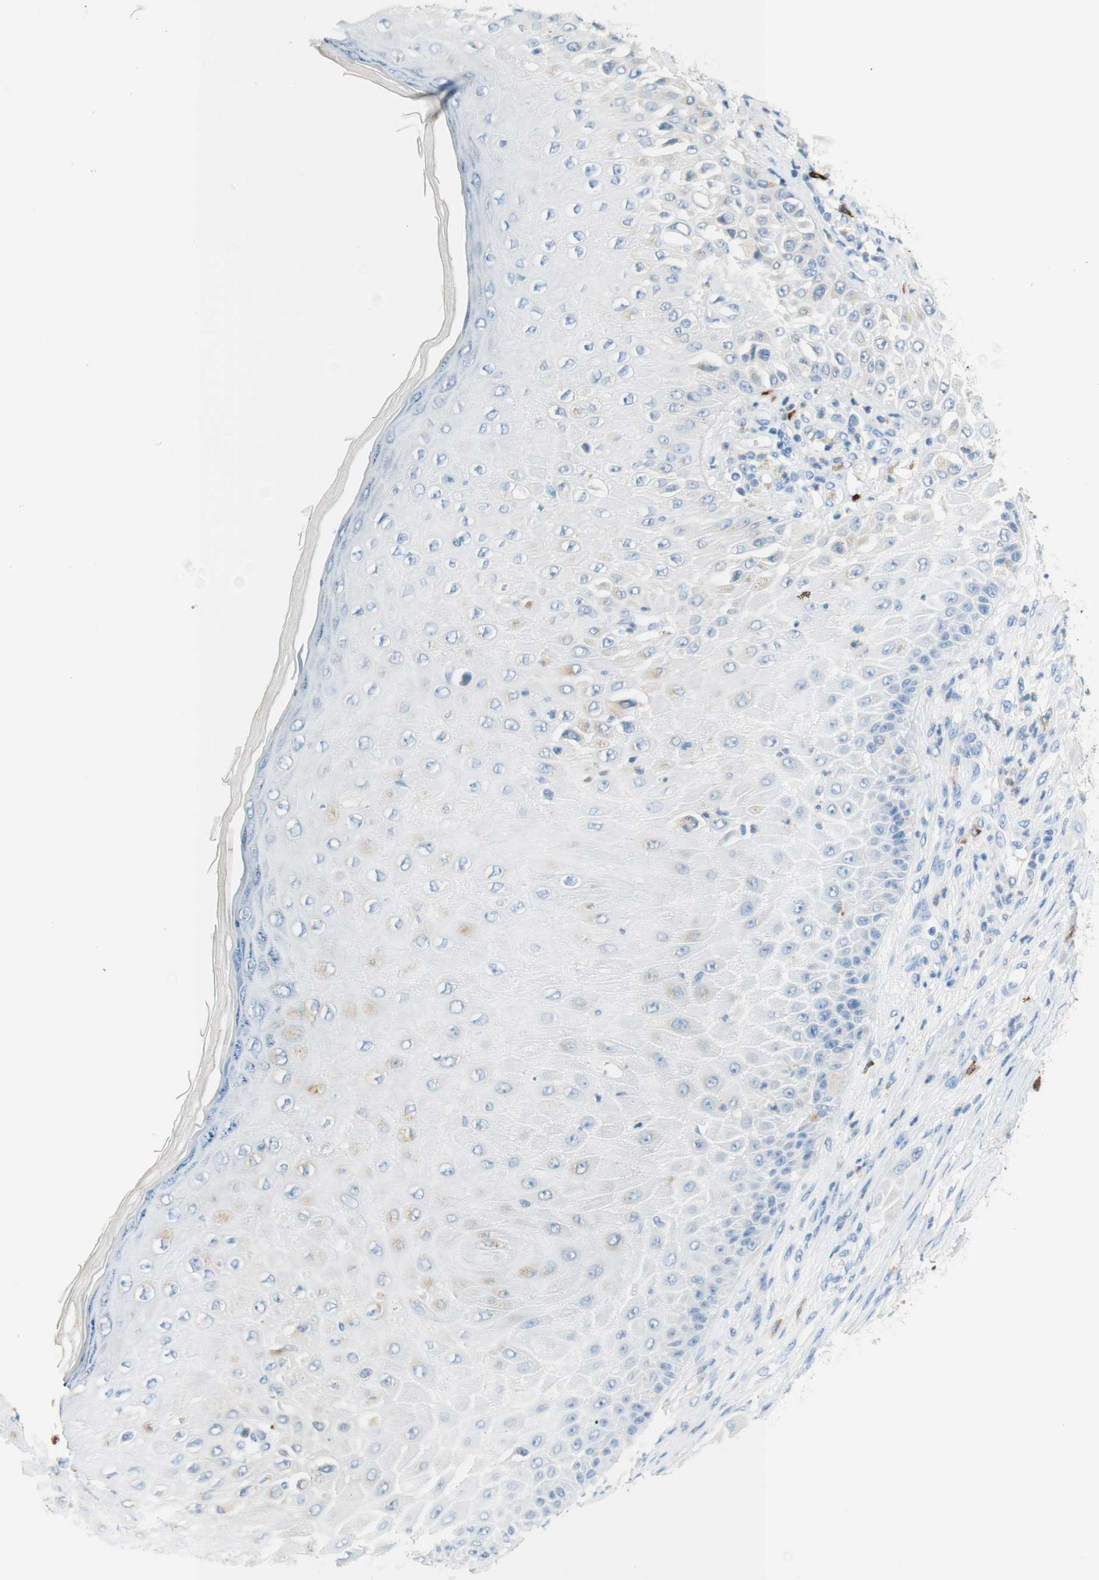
{"staining": {"intensity": "negative", "quantity": "none", "location": "none"}, "tissue": "melanoma", "cell_type": "Tumor cells", "image_type": "cancer", "snomed": [{"axis": "morphology", "description": "Malignant melanoma, NOS"}, {"axis": "topography", "description": "Skin"}], "caption": "This is an immunohistochemistry (IHC) micrograph of human melanoma. There is no positivity in tumor cells.", "gene": "CEACAM1", "patient": {"sex": "female", "age": 81}}